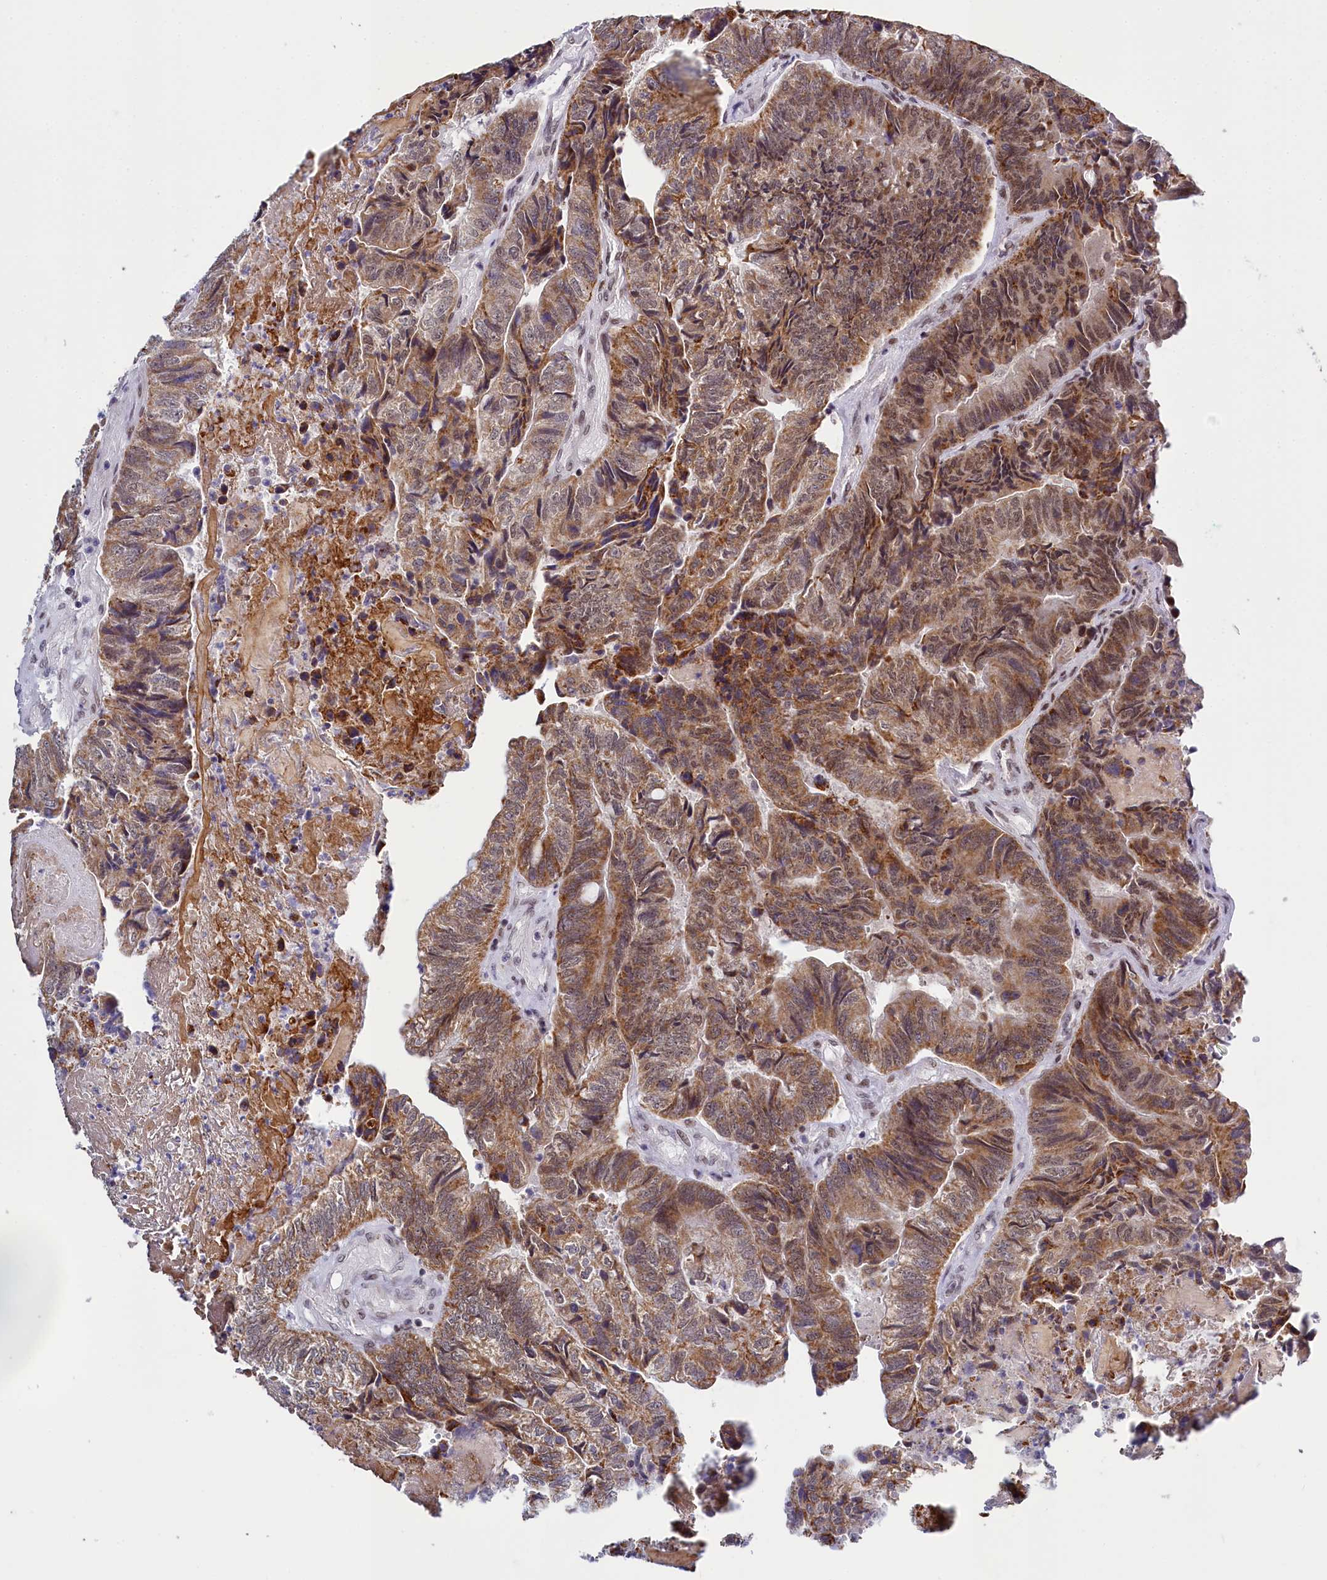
{"staining": {"intensity": "moderate", "quantity": ">75%", "location": "cytoplasmic/membranous,nuclear"}, "tissue": "colorectal cancer", "cell_type": "Tumor cells", "image_type": "cancer", "snomed": [{"axis": "morphology", "description": "Adenocarcinoma, NOS"}, {"axis": "topography", "description": "Colon"}], "caption": "A brown stain labels moderate cytoplasmic/membranous and nuclear positivity of a protein in adenocarcinoma (colorectal) tumor cells. Nuclei are stained in blue.", "gene": "PPHLN1", "patient": {"sex": "female", "age": 67}}